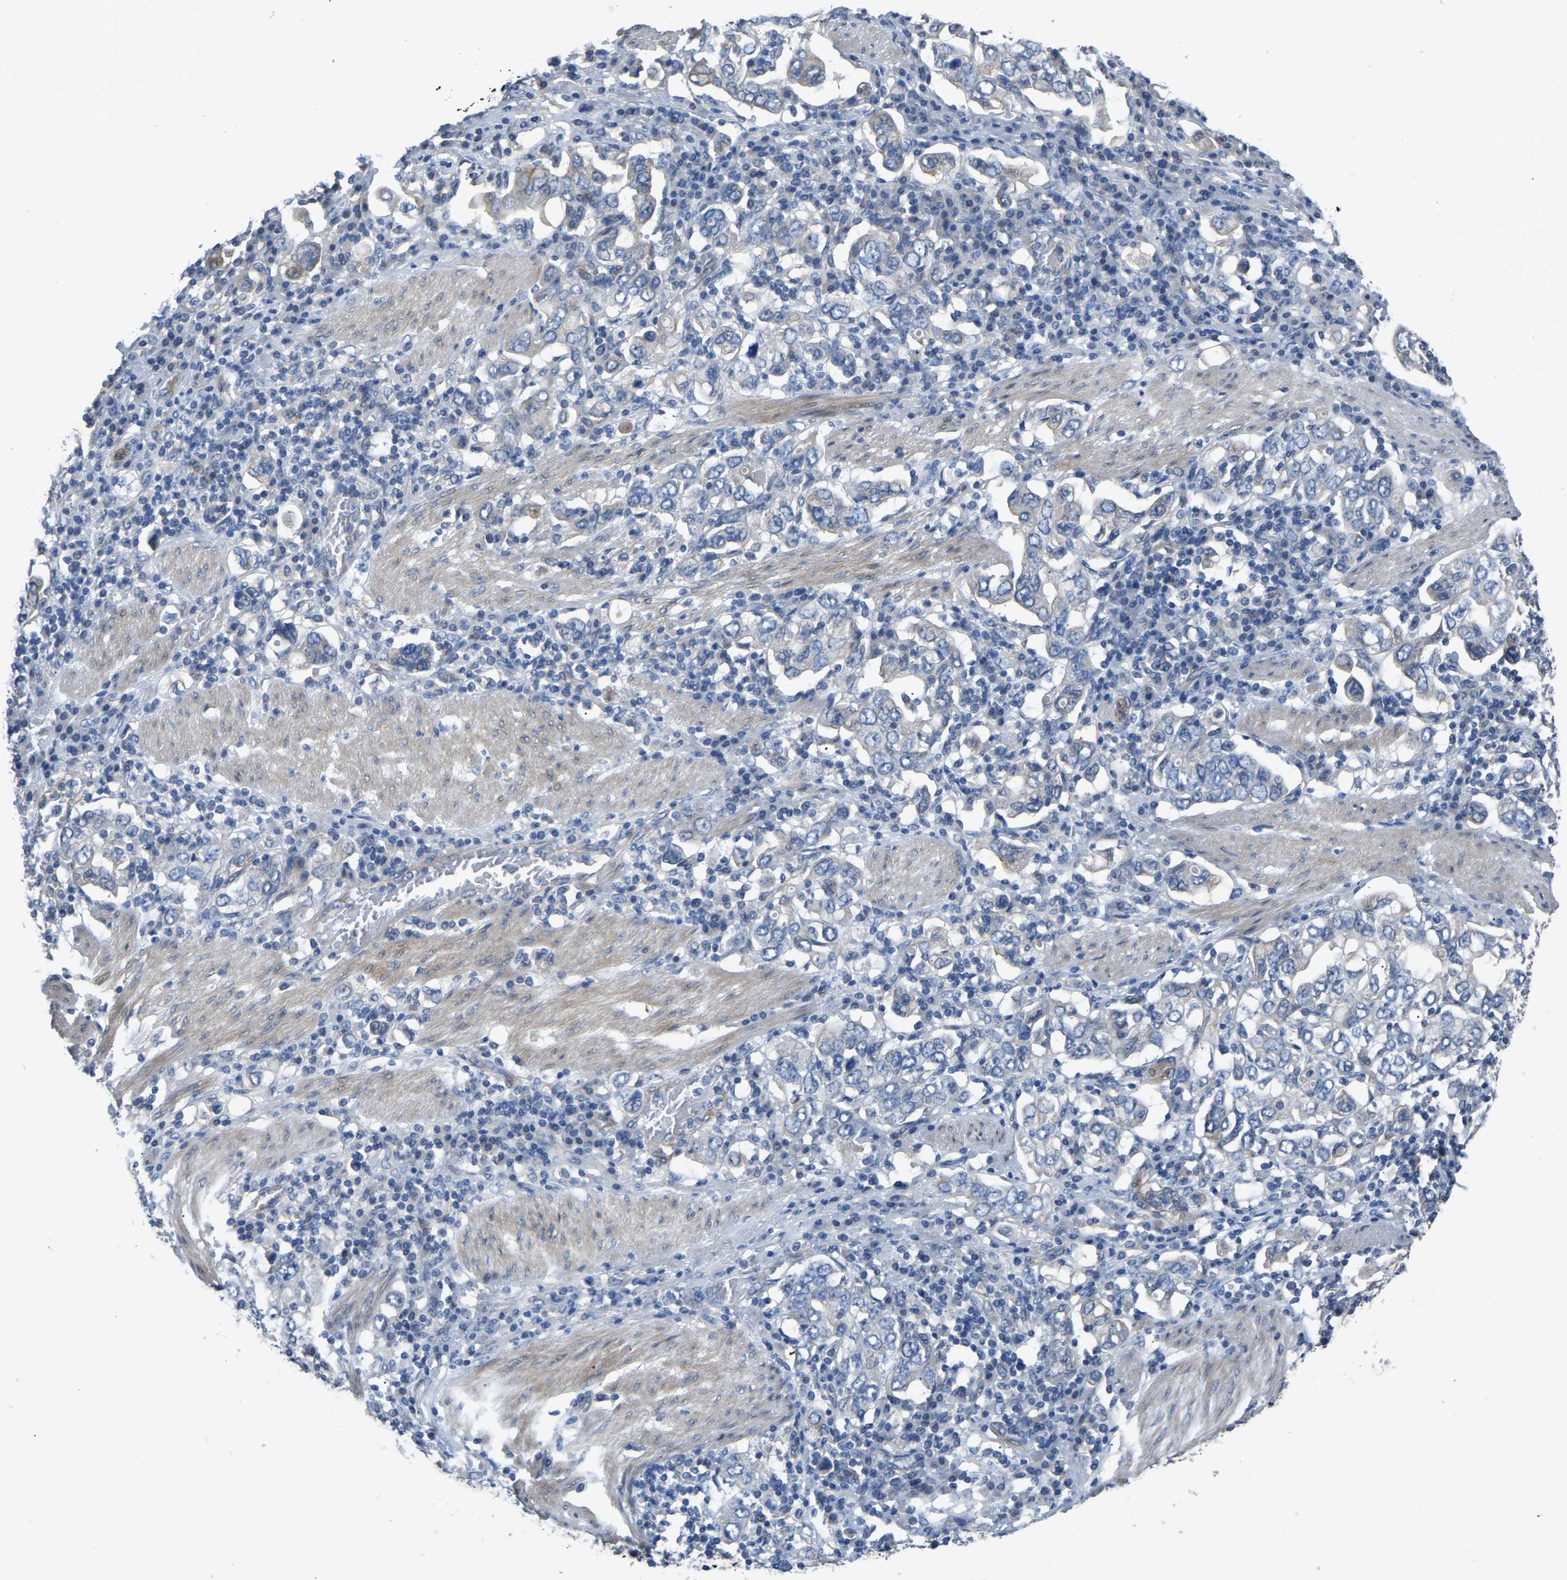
{"staining": {"intensity": "negative", "quantity": "none", "location": "none"}, "tissue": "stomach cancer", "cell_type": "Tumor cells", "image_type": "cancer", "snomed": [{"axis": "morphology", "description": "Adenocarcinoma, NOS"}, {"axis": "topography", "description": "Stomach, upper"}], "caption": "Stomach adenocarcinoma stained for a protein using IHC demonstrates no expression tumor cells.", "gene": "HIGD2B", "patient": {"sex": "male", "age": 62}}